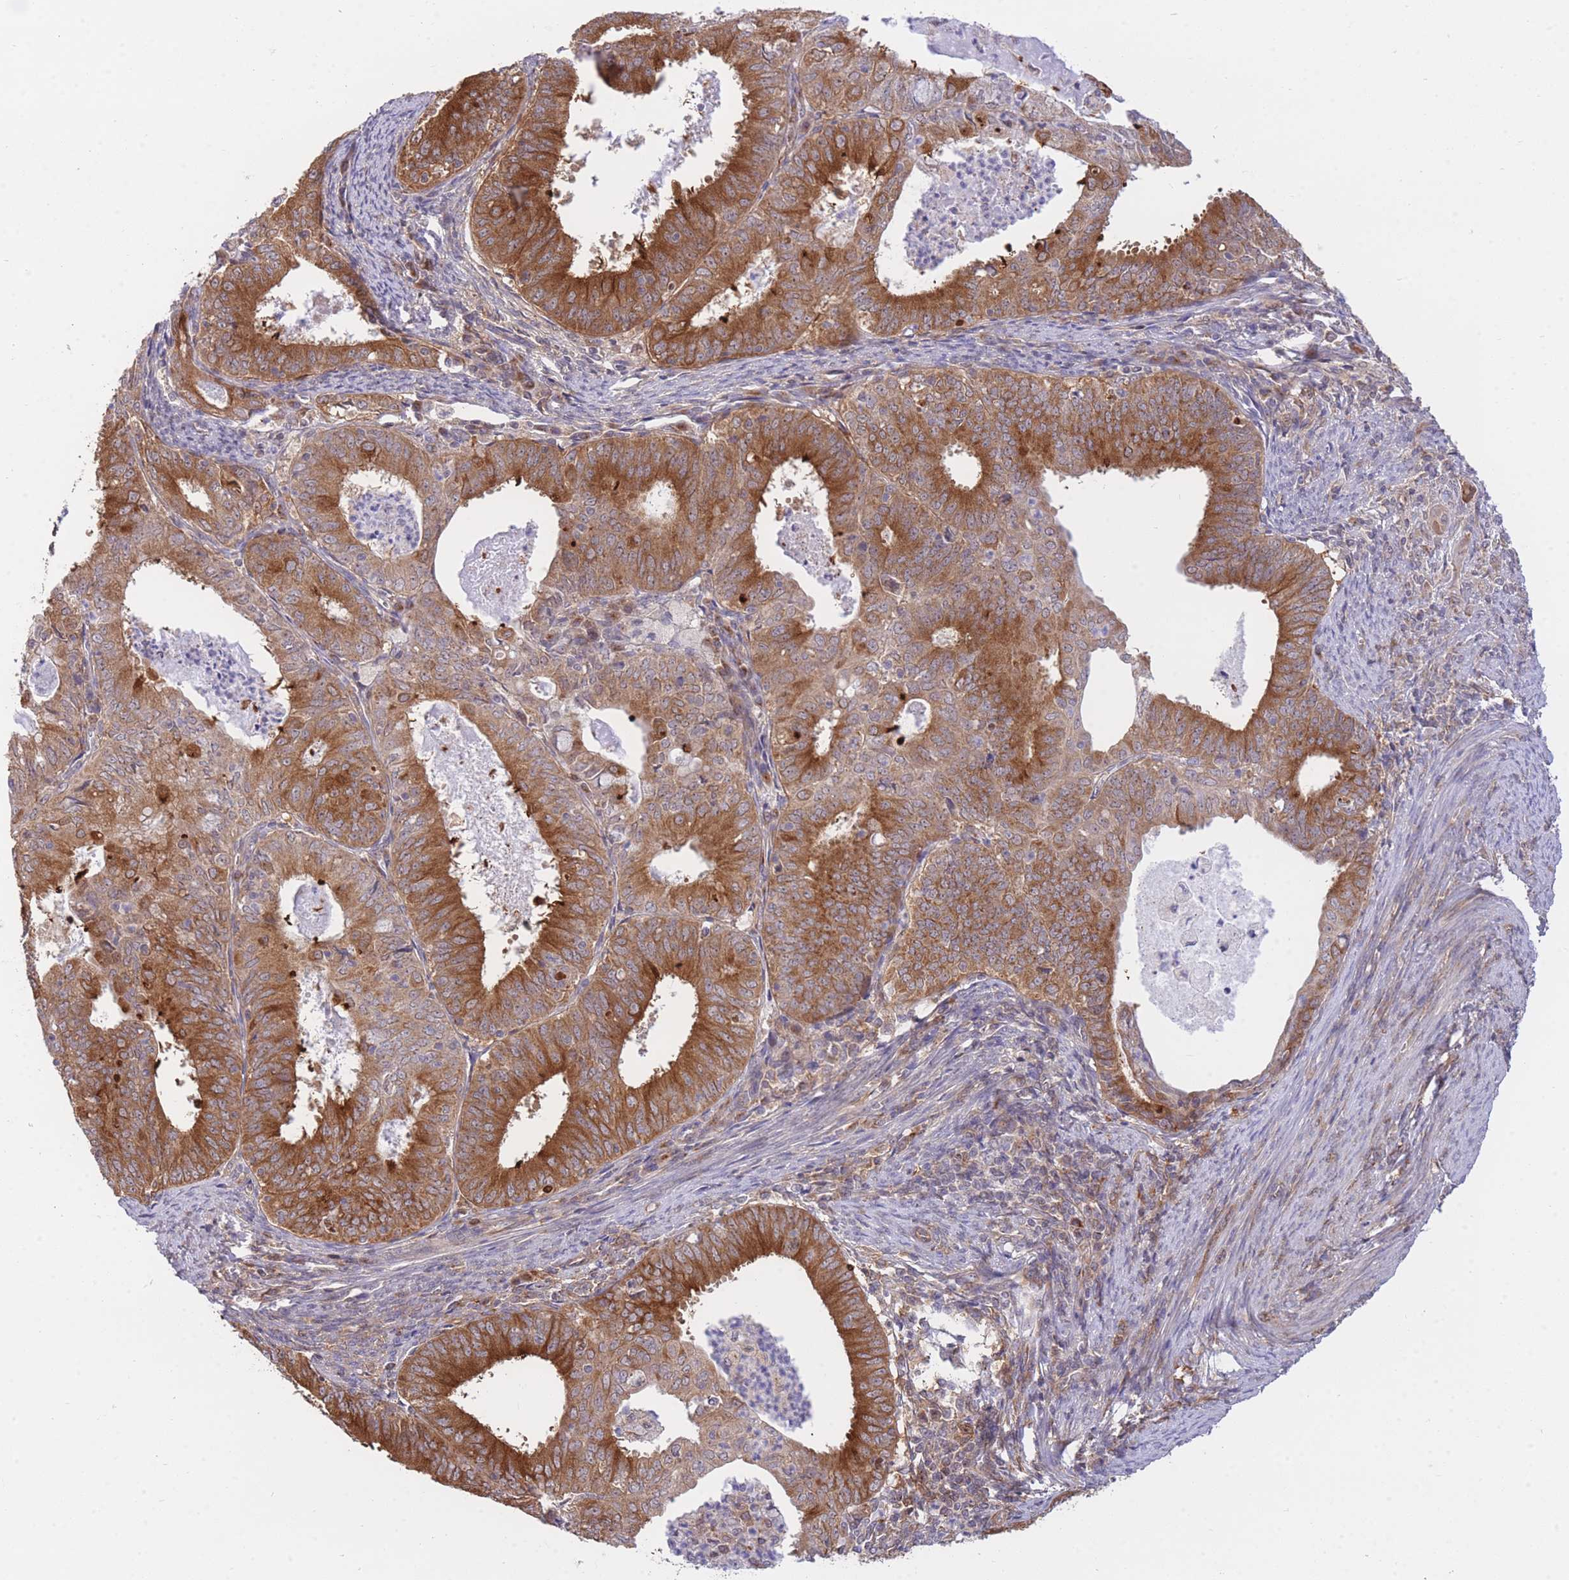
{"staining": {"intensity": "strong", "quantity": "25%-75%", "location": "cytoplasmic/membranous"}, "tissue": "endometrial cancer", "cell_type": "Tumor cells", "image_type": "cancer", "snomed": [{"axis": "morphology", "description": "Adenocarcinoma, NOS"}, {"axis": "topography", "description": "Endometrium"}], "caption": "Strong cytoplasmic/membranous staining for a protein is seen in about 25%-75% of tumor cells of endometrial cancer using IHC.", "gene": "EXOSC8", "patient": {"sex": "female", "age": 57}}